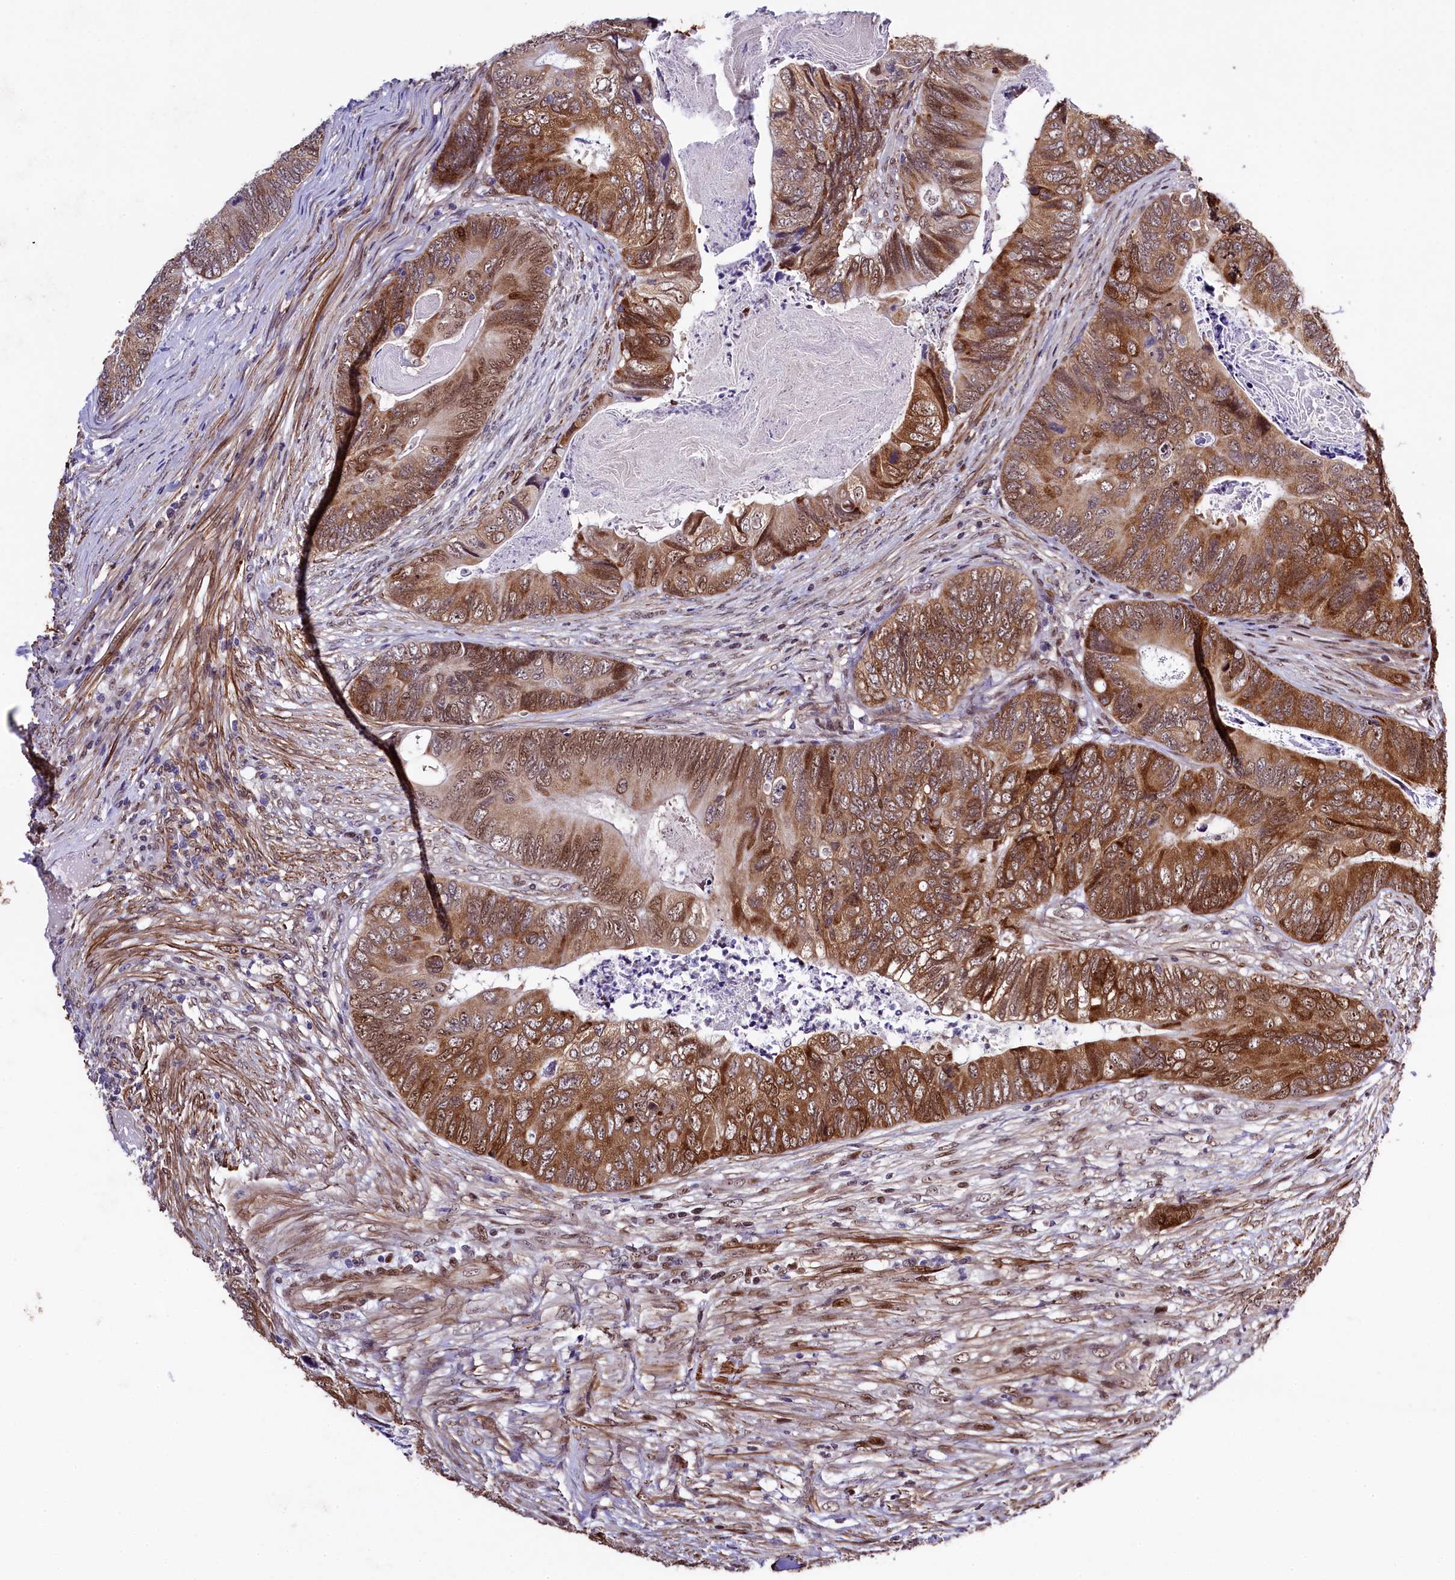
{"staining": {"intensity": "strong", "quantity": ">75%", "location": "cytoplasmic/membranous,nuclear"}, "tissue": "colorectal cancer", "cell_type": "Tumor cells", "image_type": "cancer", "snomed": [{"axis": "morphology", "description": "Adenocarcinoma, NOS"}, {"axis": "topography", "description": "Colon"}], "caption": "High-power microscopy captured an immunohistochemistry micrograph of colorectal adenocarcinoma, revealing strong cytoplasmic/membranous and nuclear expression in approximately >75% of tumor cells. (IHC, brightfield microscopy, high magnification).", "gene": "SAMD10", "patient": {"sex": "female", "age": 67}}